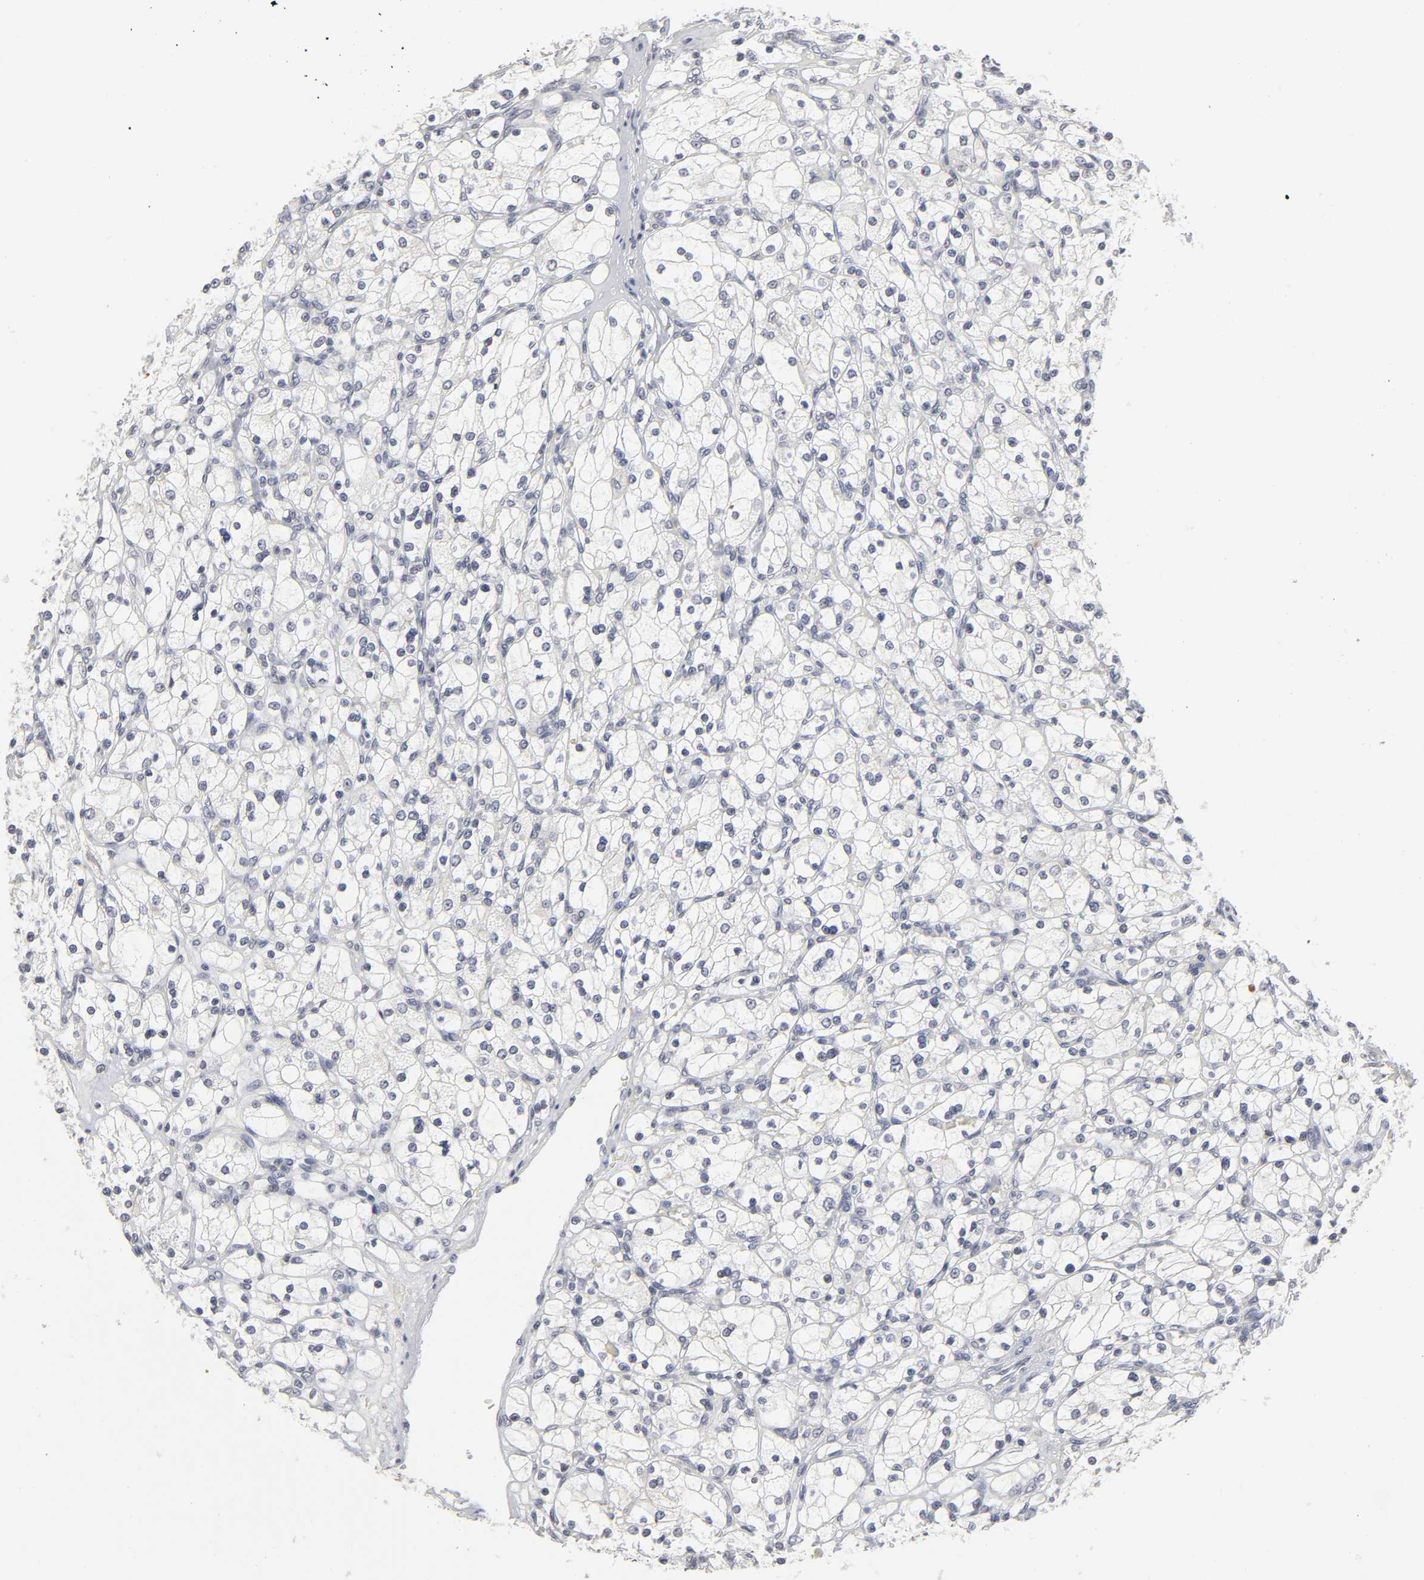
{"staining": {"intensity": "negative", "quantity": "none", "location": "none"}, "tissue": "renal cancer", "cell_type": "Tumor cells", "image_type": "cancer", "snomed": [{"axis": "morphology", "description": "Adenocarcinoma, NOS"}, {"axis": "topography", "description": "Kidney"}], "caption": "Immunohistochemistry micrograph of neoplastic tissue: adenocarcinoma (renal) stained with DAB shows no significant protein staining in tumor cells. (Brightfield microscopy of DAB (3,3'-diaminobenzidine) immunohistochemistry (IHC) at high magnification).", "gene": "TCAP", "patient": {"sex": "female", "age": 83}}